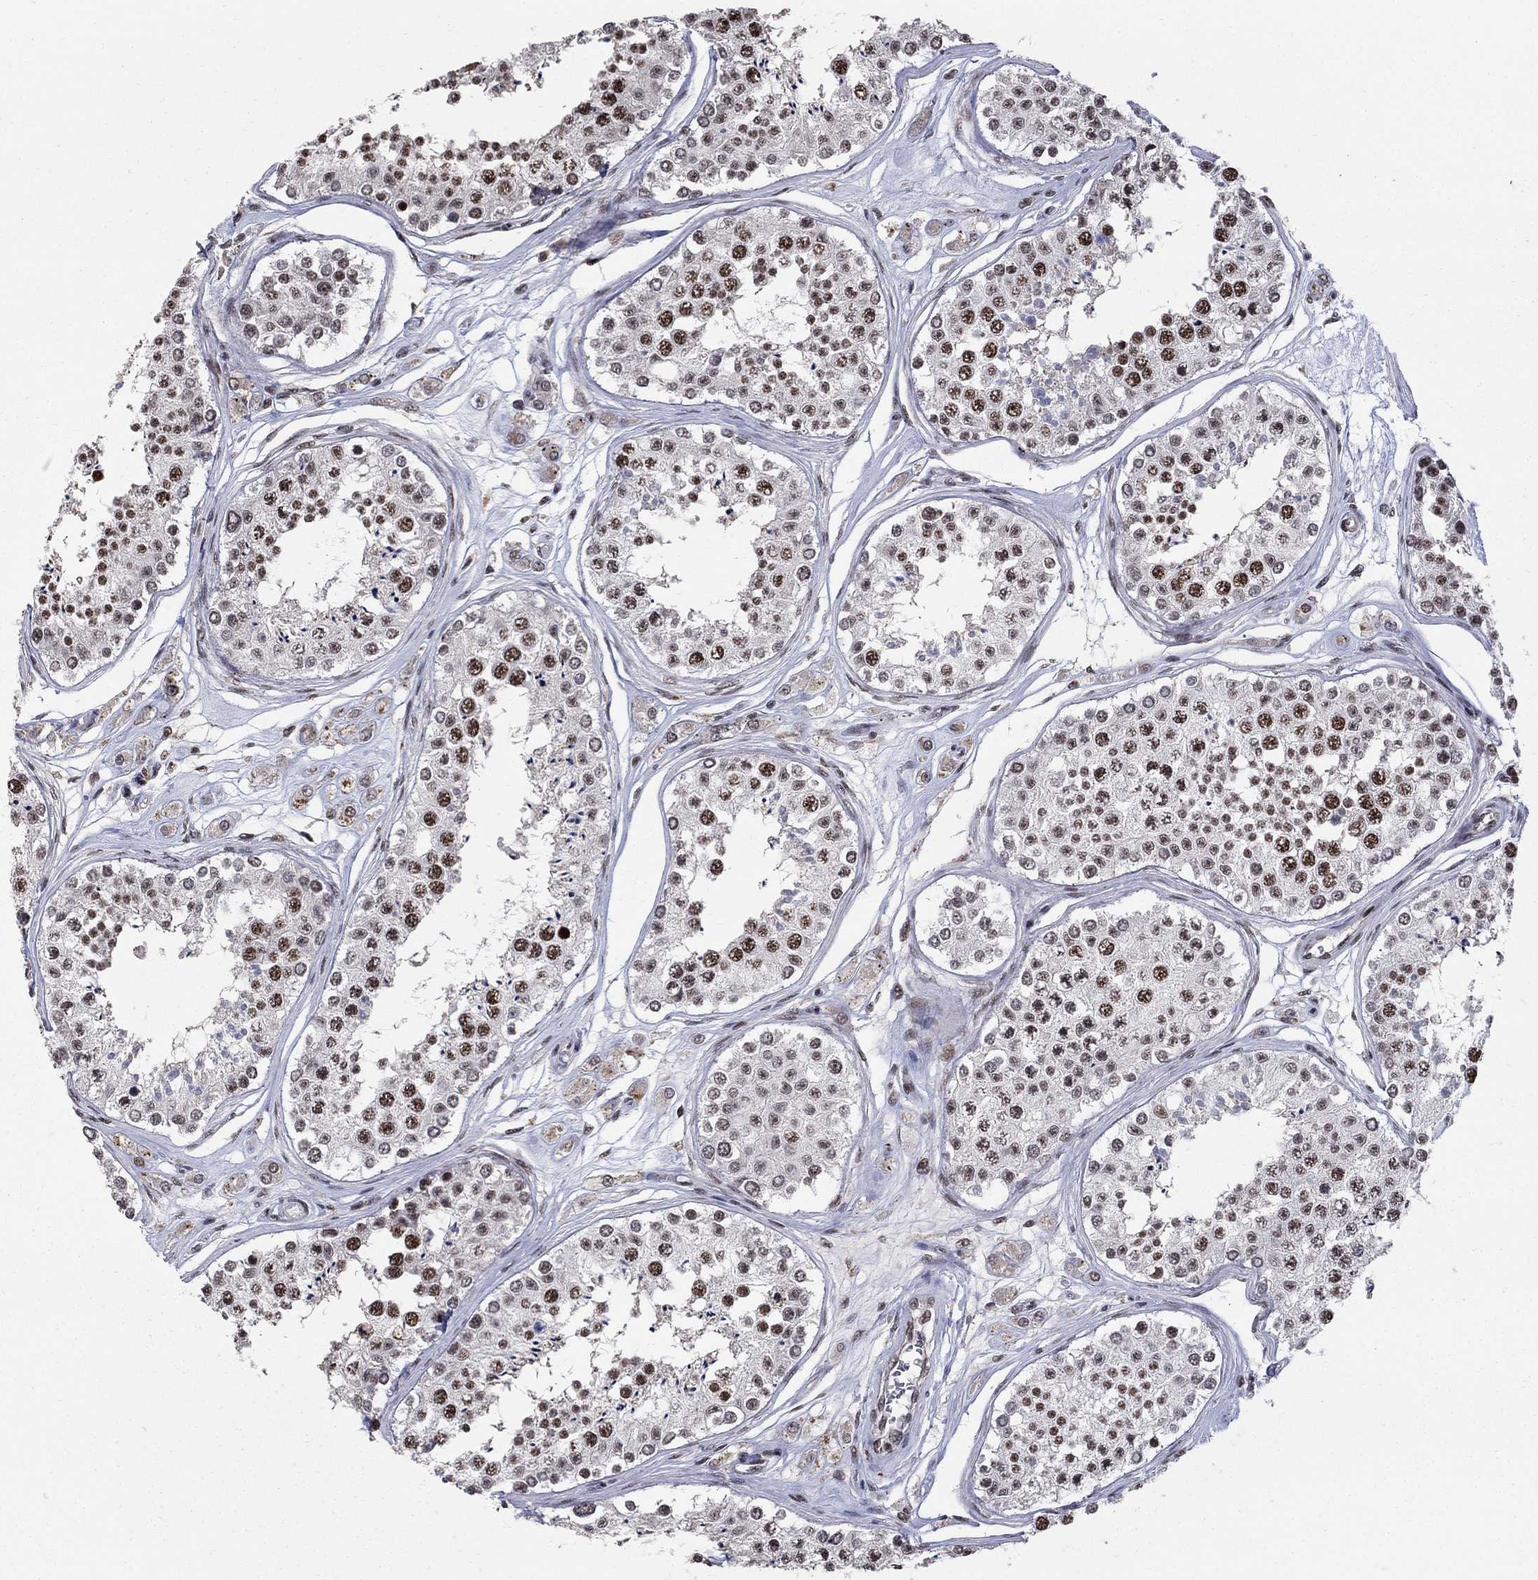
{"staining": {"intensity": "strong", "quantity": ">75%", "location": "nuclear"}, "tissue": "testis", "cell_type": "Cells in seminiferous ducts", "image_type": "normal", "snomed": [{"axis": "morphology", "description": "Normal tissue, NOS"}, {"axis": "topography", "description": "Testis"}], "caption": "Protein expression analysis of benign human testis reveals strong nuclear positivity in about >75% of cells in seminiferous ducts.", "gene": "PNISR", "patient": {"sex": "male", "age": 25}}